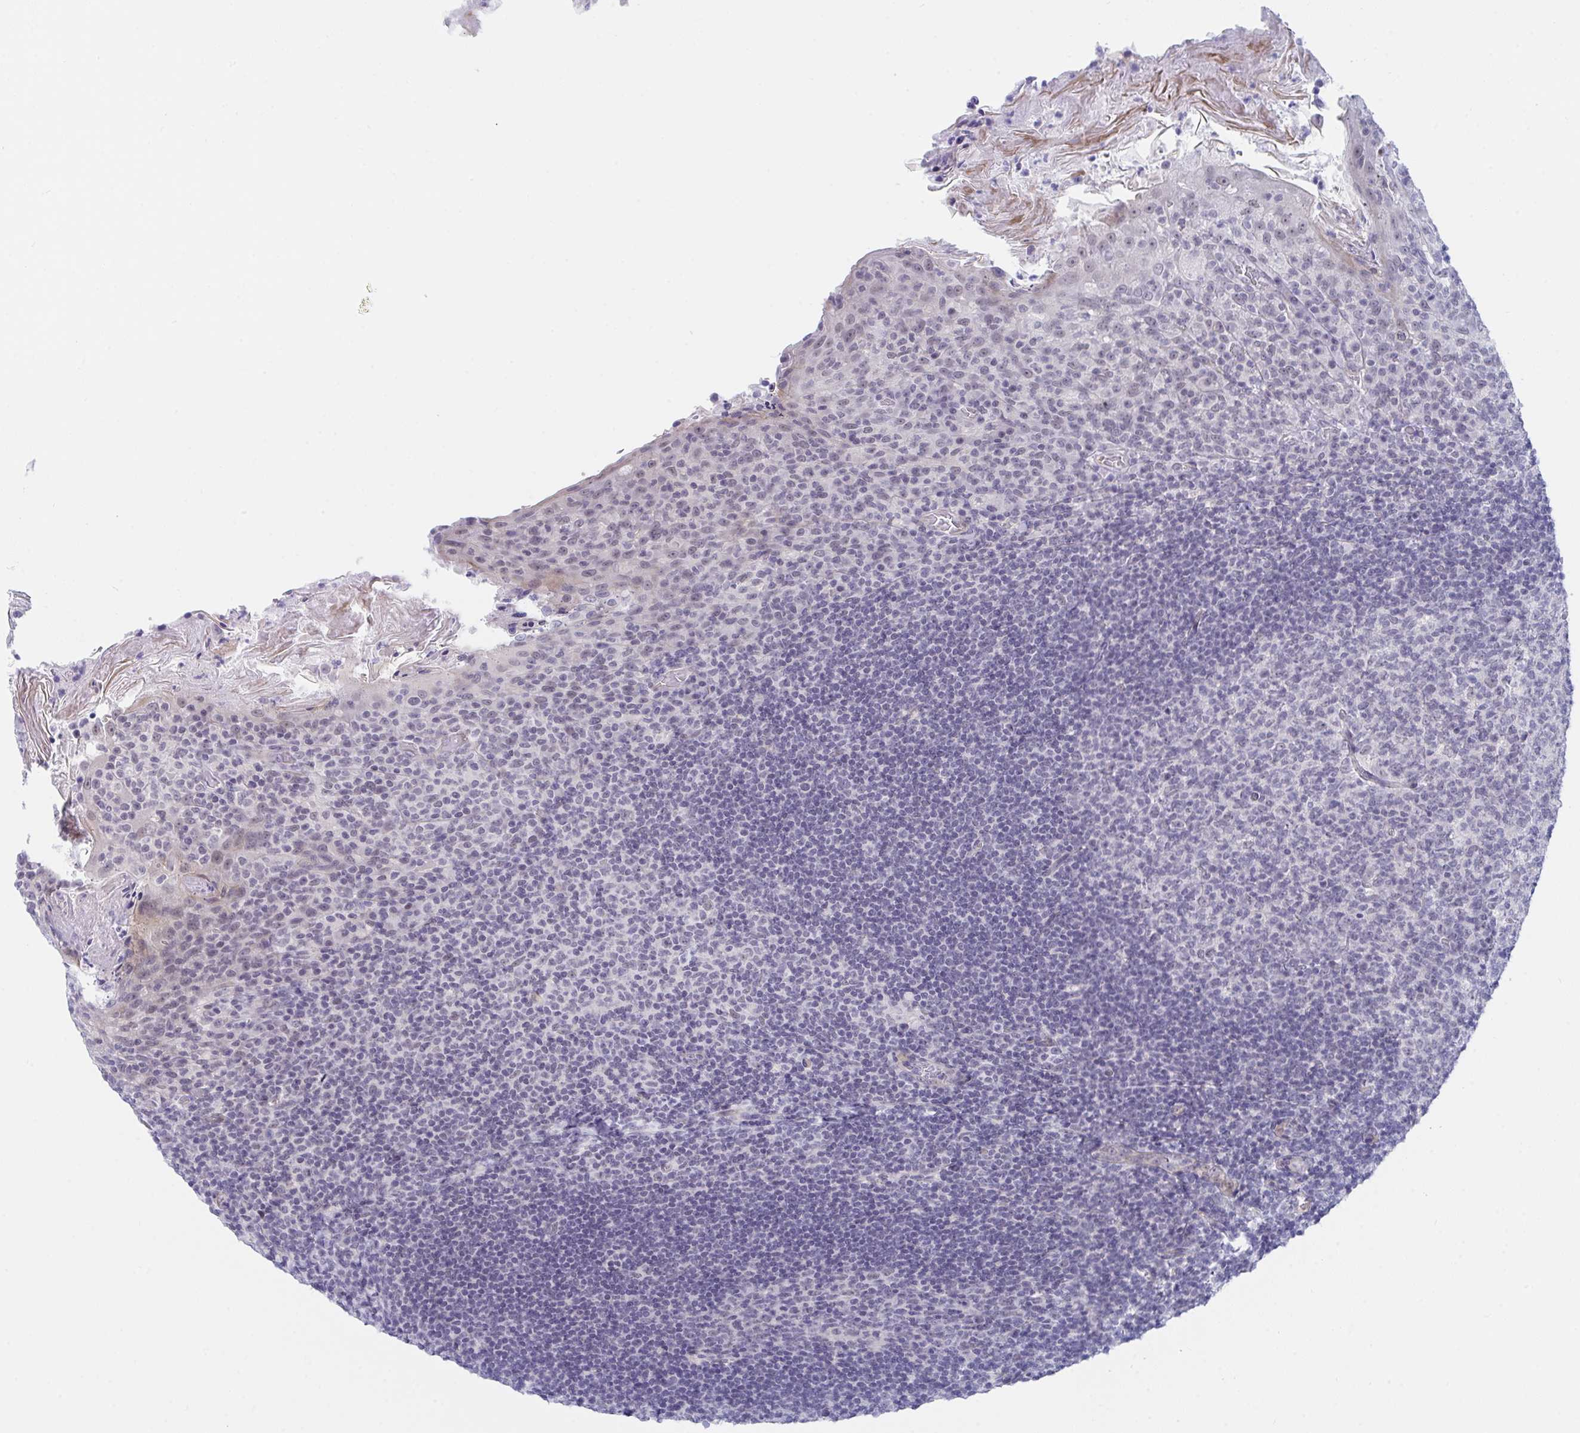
{"staining": {"intensity": "negative", "quantity": "none", "location": "none"}, "tissue": "tonsil", "cell_type": "Germinal center cells", "image_type": "normal", "snomed": [{"axis": "morphology", "description": "Normal tissue, NOS"}, {"axis": "topography", "description": "Tonsil"}], "caption": "This is an immunohistochemistry image of normal human tonsil. There is no positivity in germinal center cells.", "gene": "DAOA", "patient": {"sex": "female", "age": 10}}